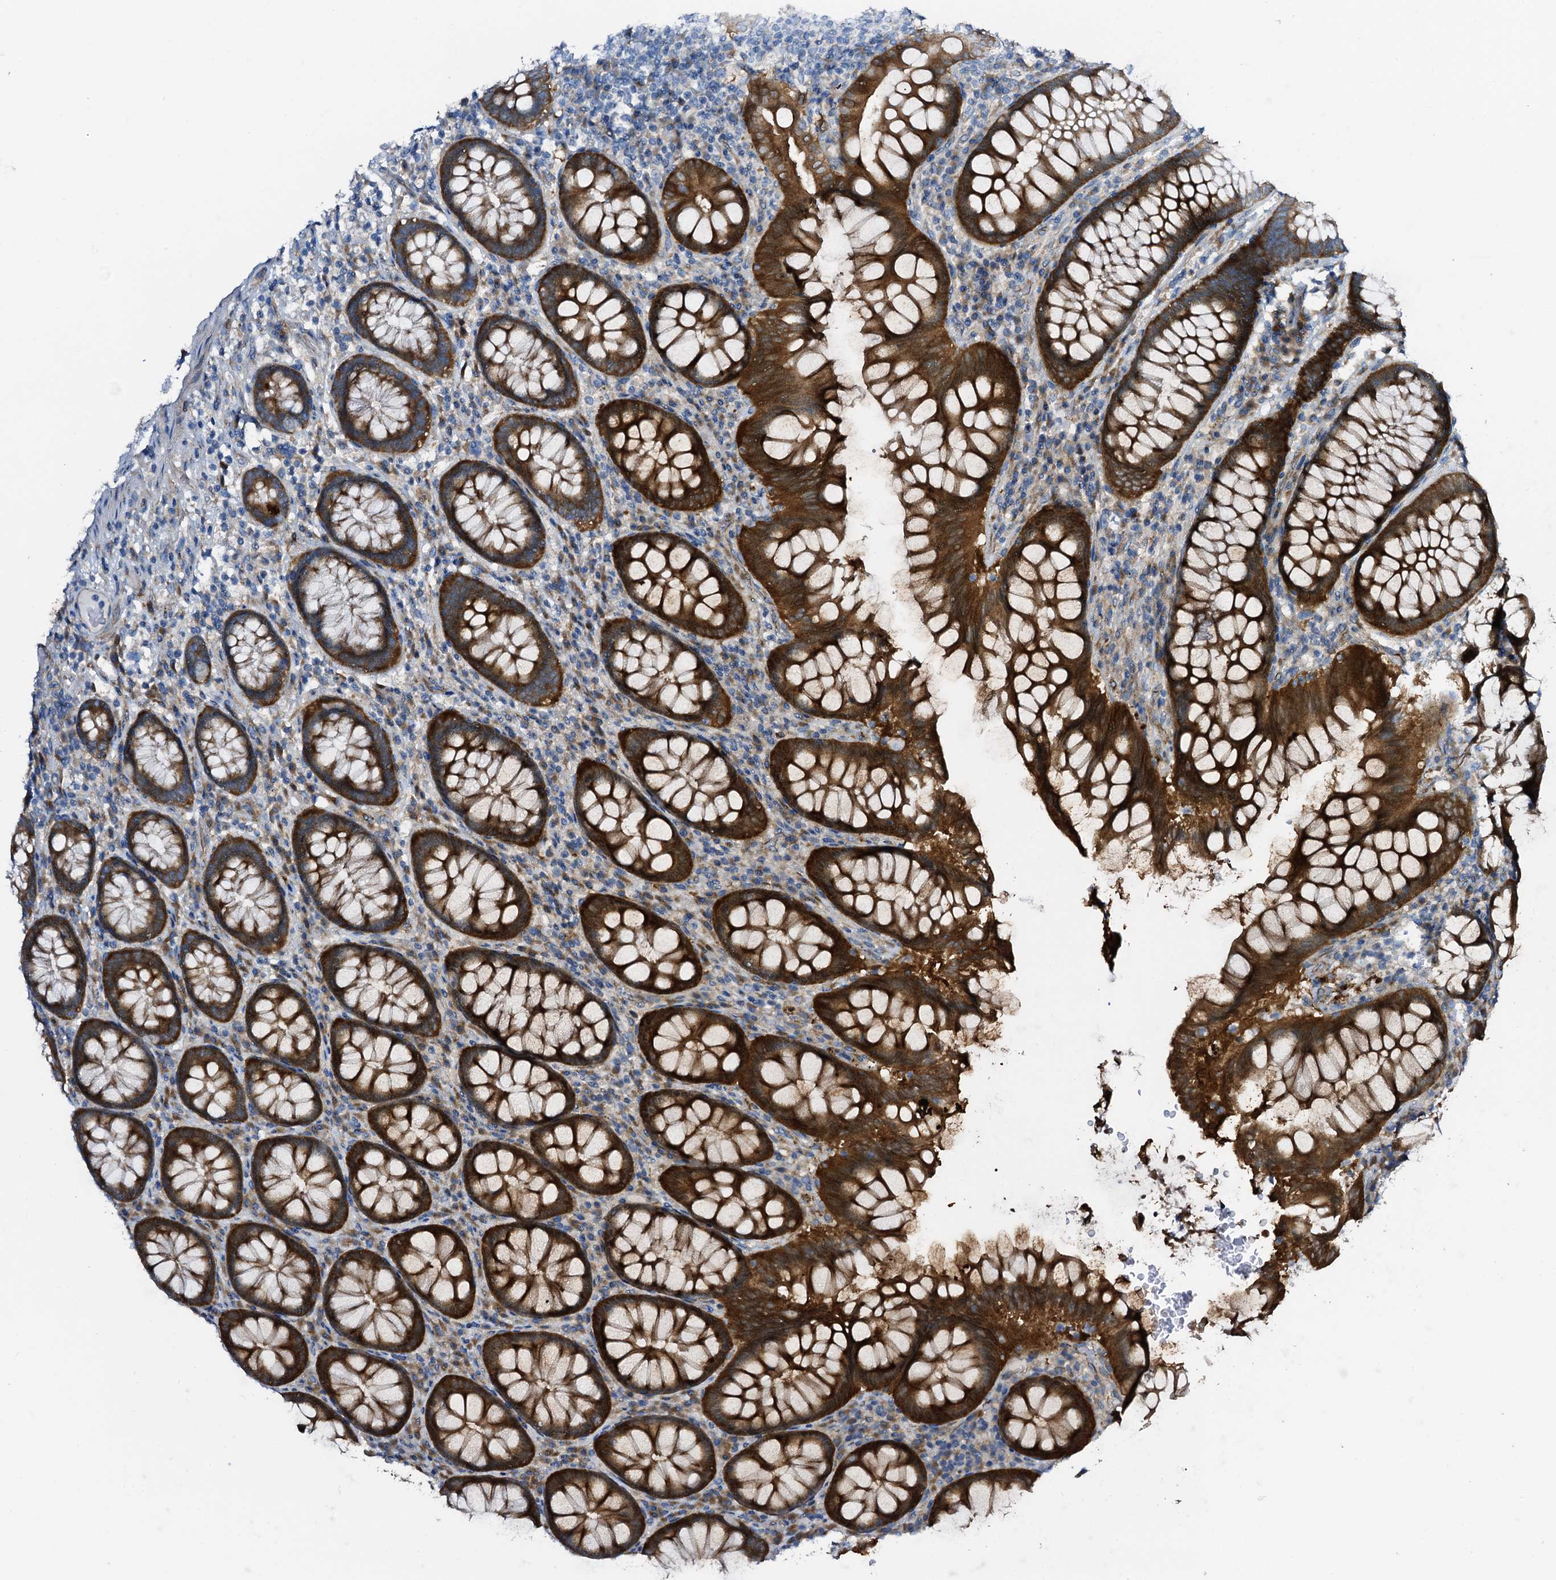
{"staining": {"intensity": "weak", "quantity": ">75%", "location": "cytoplasmic/membranous"}, "tissue": "colon", "cell_type": "Endothelial cells", "image_type": "normal", "snomed": [{"axis": "morphology", "description": "Normal tissue, NOS"}, {"axis": "topography", "description": "Colon"}], "caption": "The histopathology image displays staining of normal colon, revealing weak cytoplasmic/membranous protein expression (brown color) within endothelial cells.", "gene": "STARD13", "patient": {"sex": "female", "age": 79}}